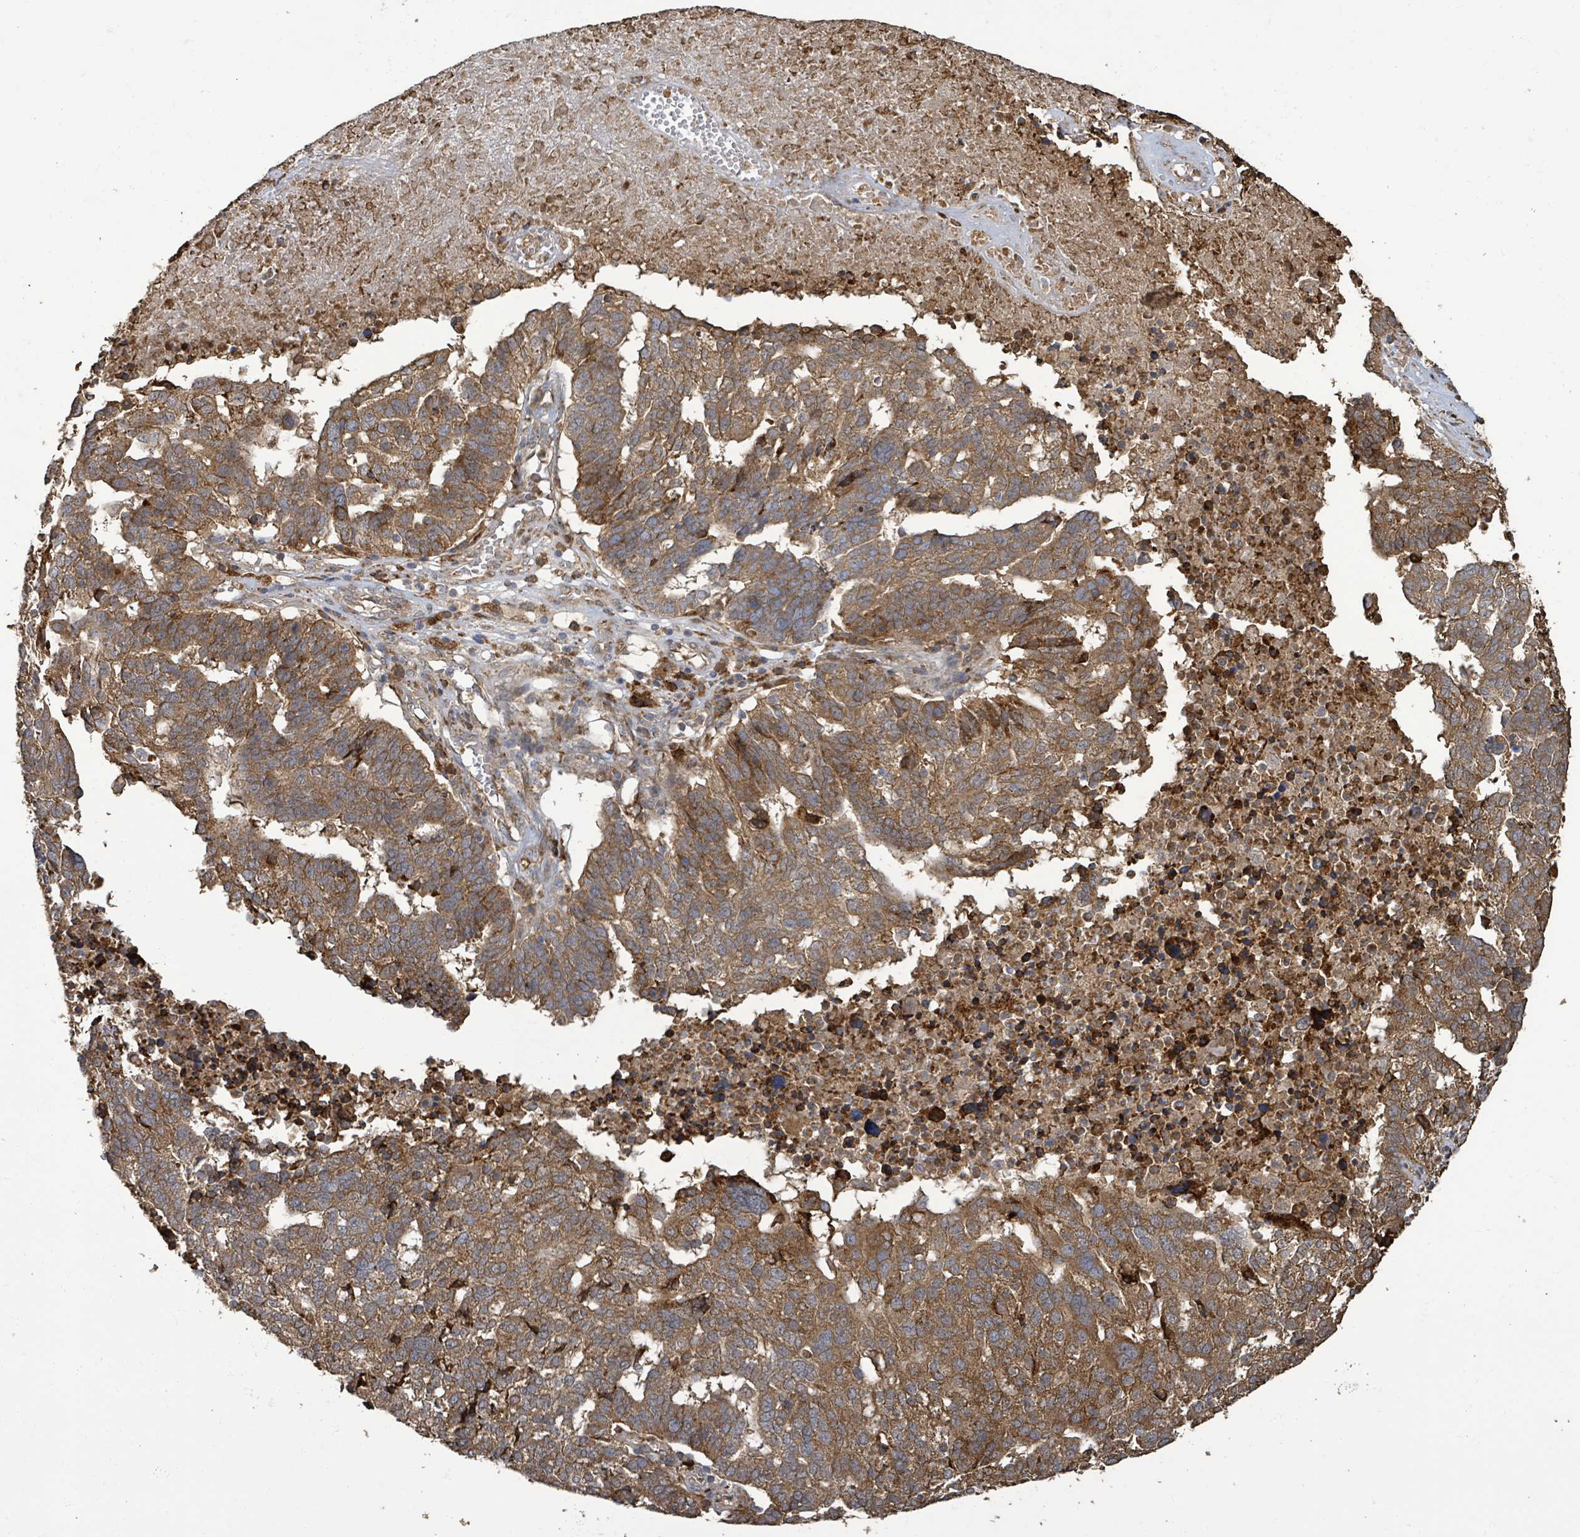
{"staining": {"intensity": "moderate", "quantity": ">75%", "location": "cytoplasmic/membranous"}, "tissue": "ovarian cancer", "cell_type": "Tumor cells", "image_type": "cancer", "snomed": [{"axis": "morphology", "description": "Cystadenocarcinoma, serous, NOS"}, {"axis": "topography", "description": "Ovary"}], "caption": "This photomicrograph demonstrates IHC staining of human serous cystadenocarcinoma (ovarian), with medium moderate cytoplasmic/membranous expression in approximately >75% of tumor cells.", "gene": "ARPIN", "patient": {"sex": "female", "age": 59}}